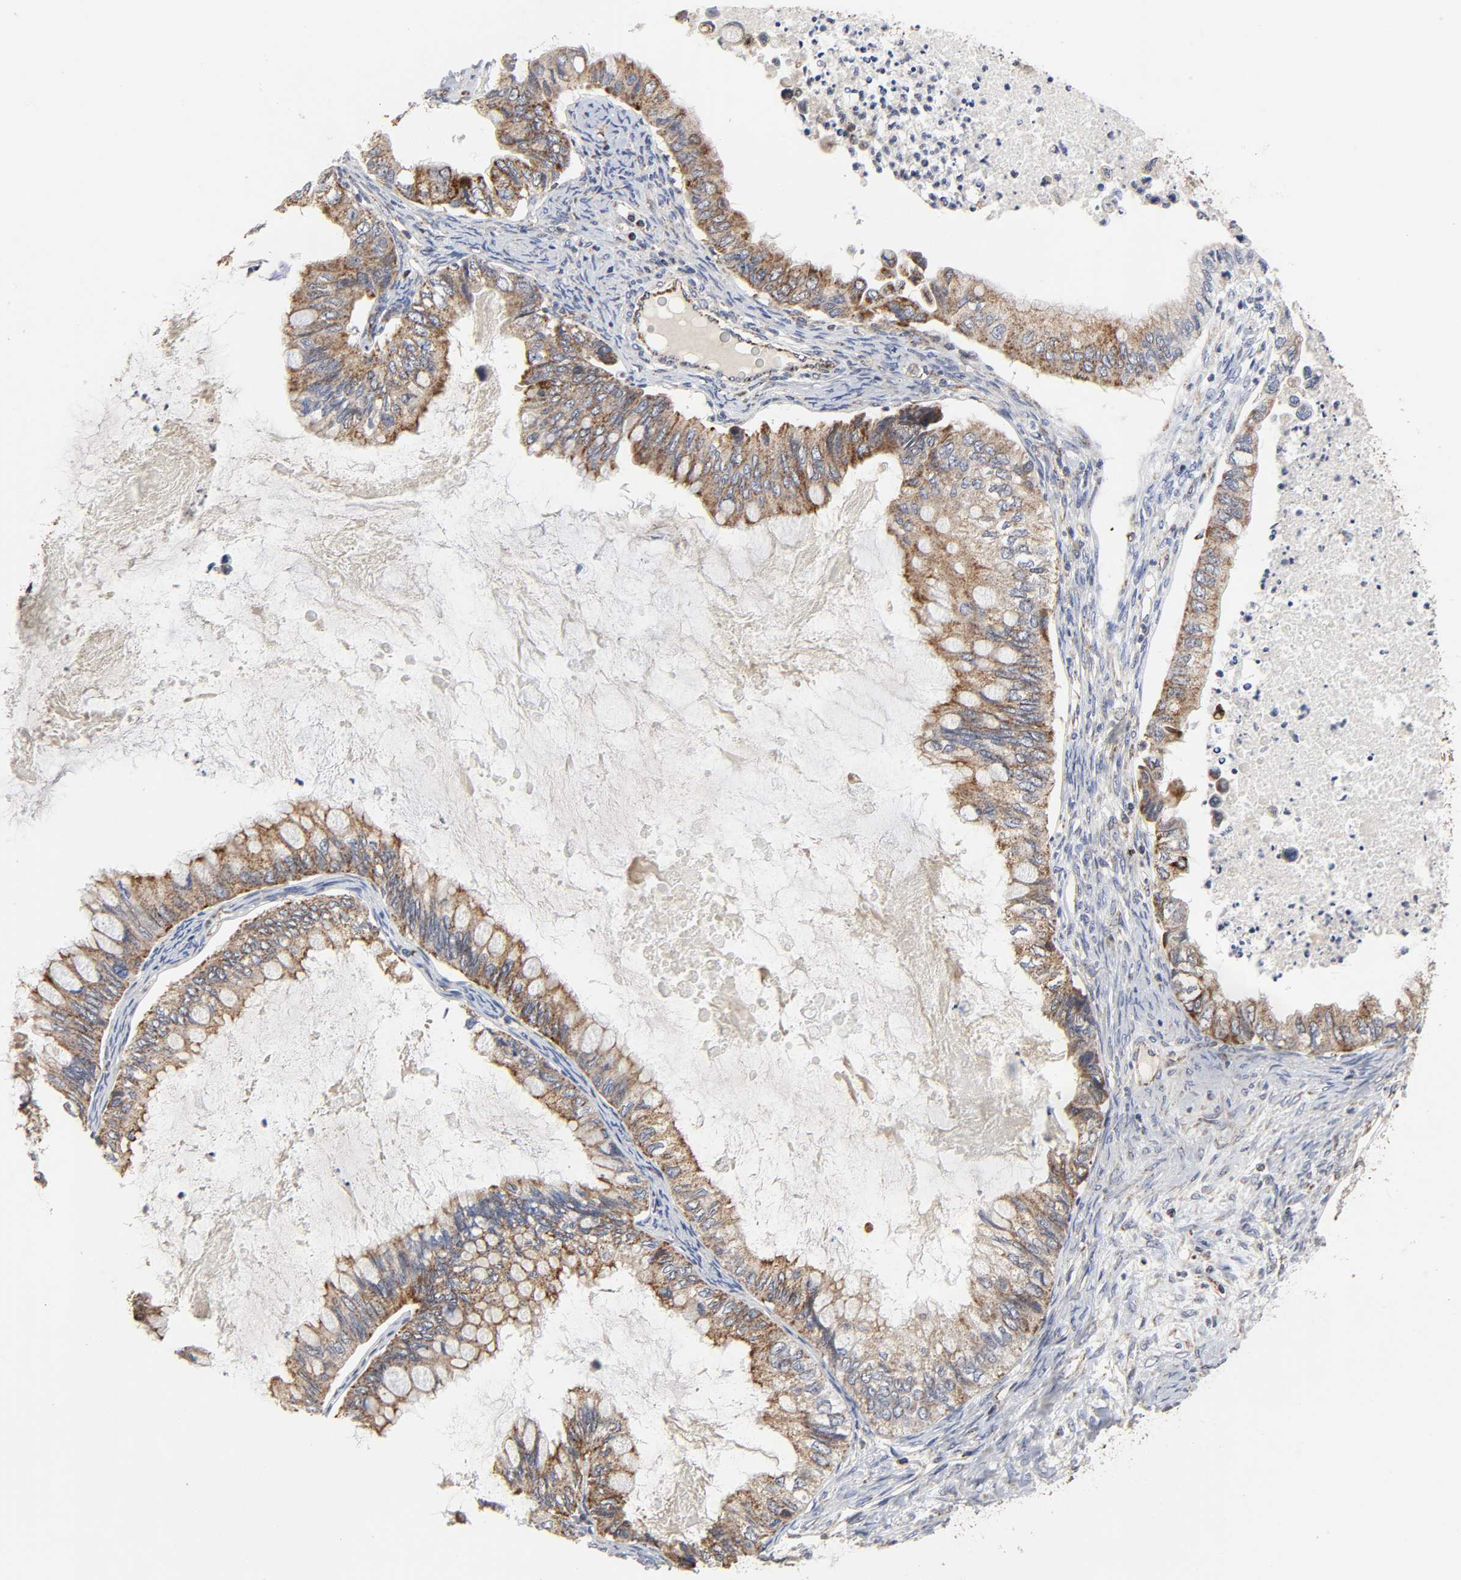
{"staining": {"intensity": "moderate", "quantity": ">75%", "location": "cytoplasmic/membranous"}, "tissue": "ovarian cancer", "cell_type": "Tumor cells", "image_type": "cancer", "snomed": [{"axis": "morphology", "description": "Cystadenocarcinoma, mucinous, NOS"}, {"axis": "topography", "description": "Ovary"}], "caption": "Protein expression analysis of human ovarian mucinous cystadenocarcinoma reveals moderate cytoplasmic/membranous expression in approximately >75% of tumor cells.", "gene": "COX6B1", "patient": {"sex": "female", "age": 80}}